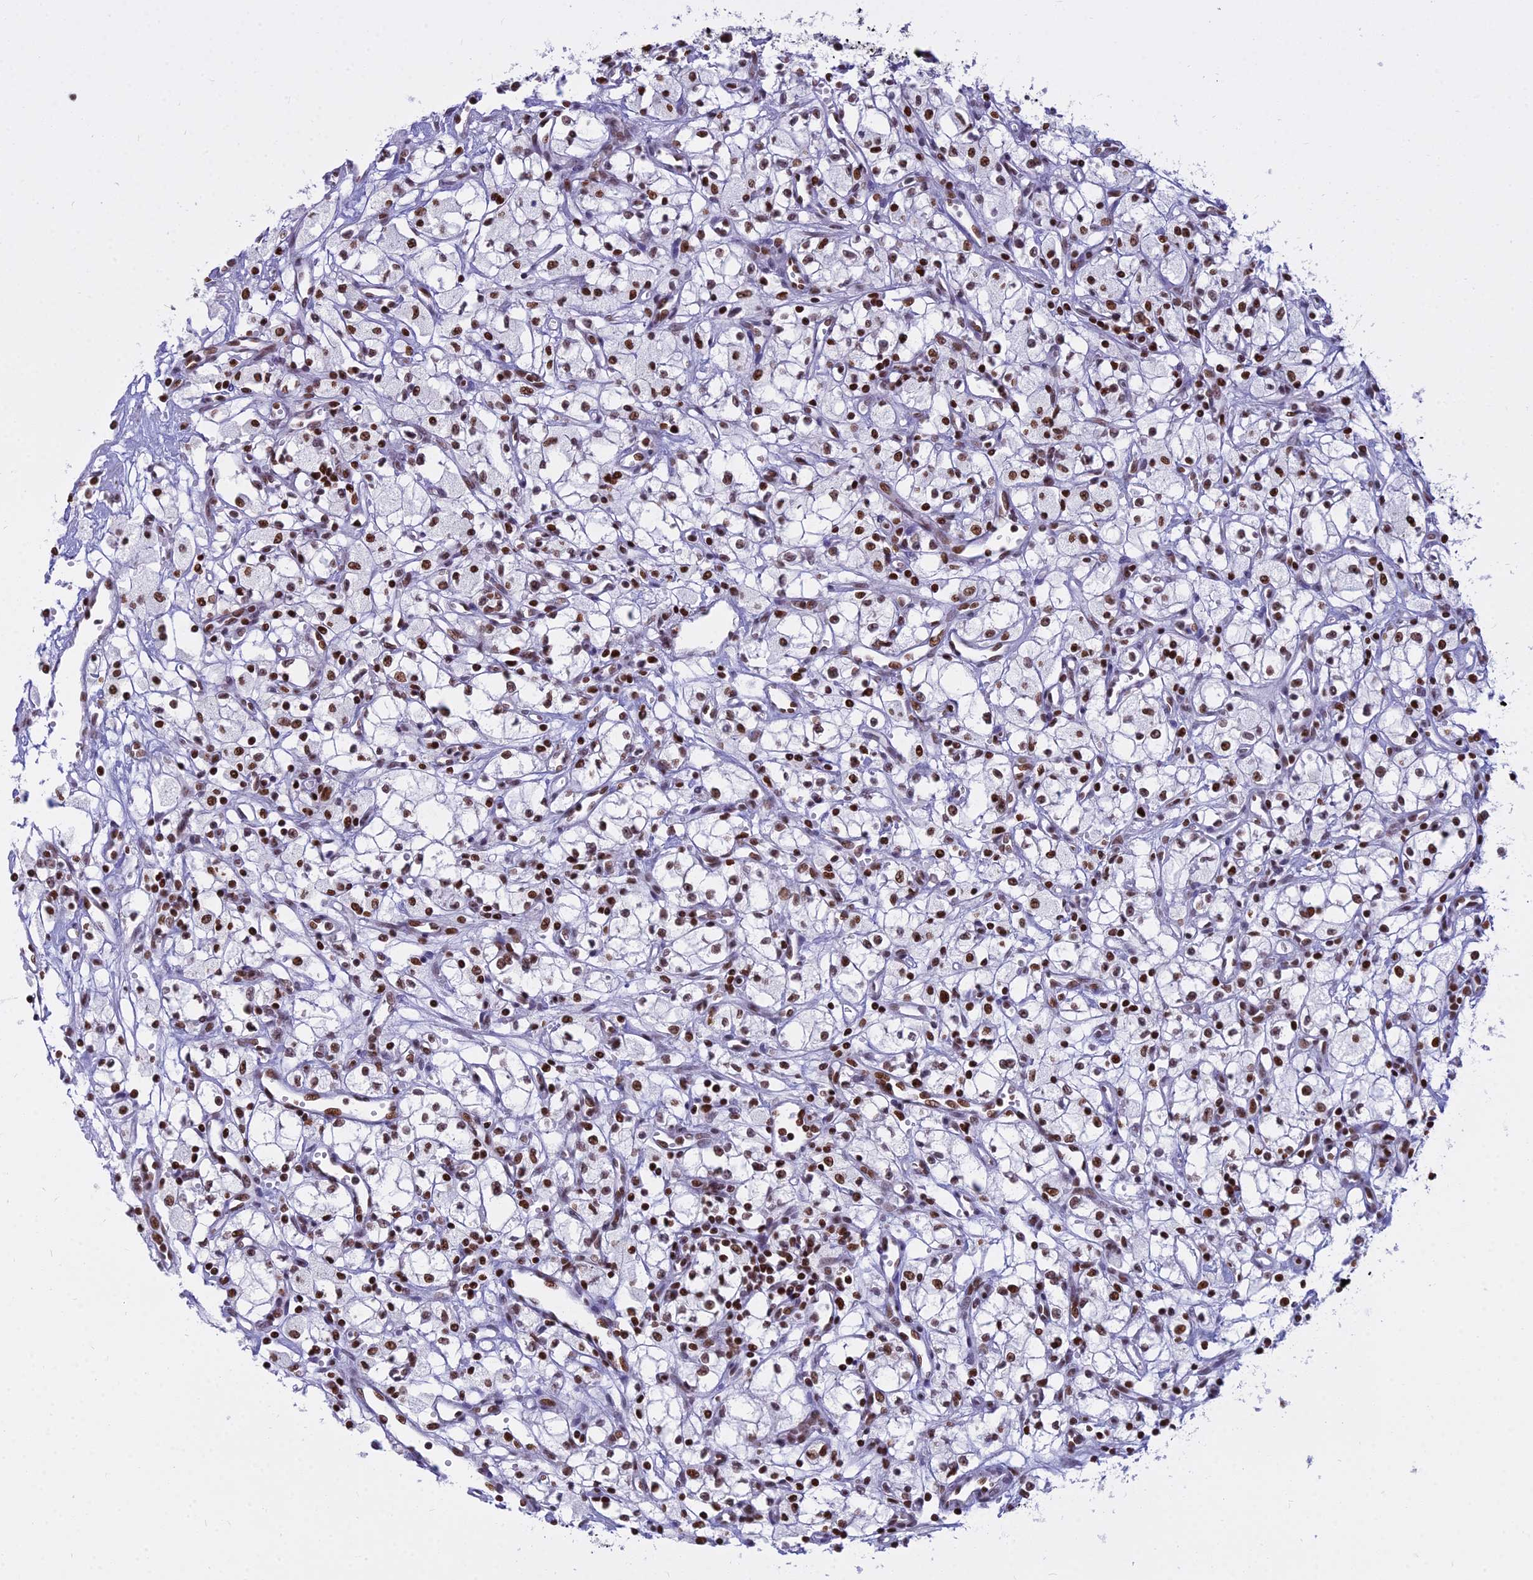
{"staining": {"intensity": "strong", "quantity": ">75%", "location": "nuclear"}, "tissue": "renal cancer", "cell_type": "Tumor cells", "image_type": "cancer", "snomed": [{"axis": "morphology", "description": "Adenocarcinoma, NOS"}, {"axis": "topography", "description": "Kidney"}], "caption": "DAB immunohistochemical staining of human renal cancer displays strong nuclear protein expression in about >75% of tumor cells.", "gene": "PARP1", "patient": {"sex": "male", "age": 59}}